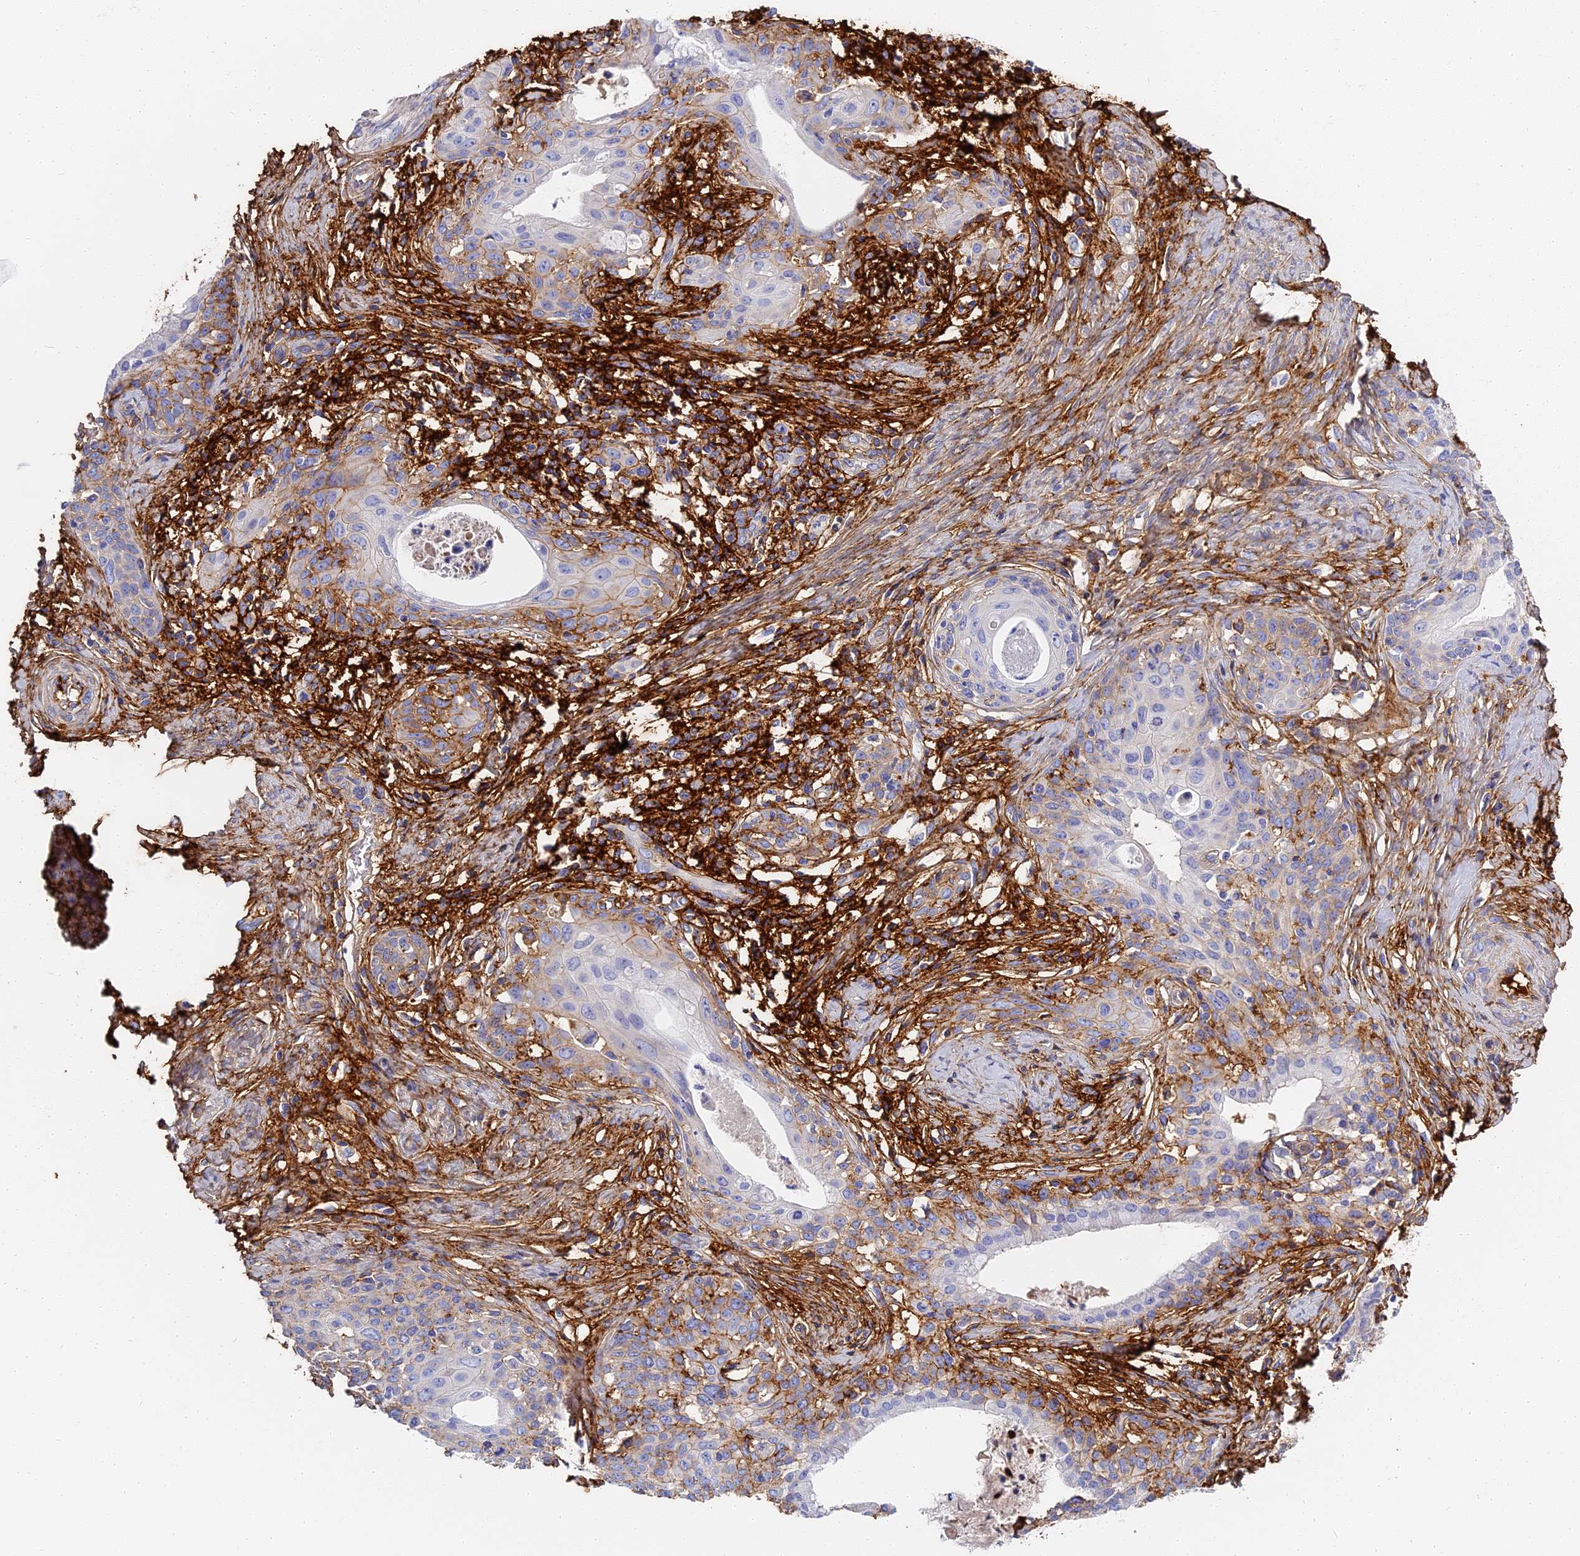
{"staining": {"intensity": "moderate", "quantity": "<25%", "location": "cytoplasmic/membranous"}, "tissue": "cervical cancer", "cell_type": "Tumor cells", "image_type": "cancer", "snomed": [{"axis": "morphology", "description": "Squamous cell carcinoma, NOS"}, {"axis": "morphology", "description": "Adenocarcinoma, NOS"}, {"axis": "topography", "description": "Cervix"}], "caption": "Cervical cancer (squamous cell carcinoma) tissue shows moderate cytoplasmic/membranous positivity in about <25% of tumor cells", "gene": "ITIH1", "patient": {"sex": "female", "age": 52}}